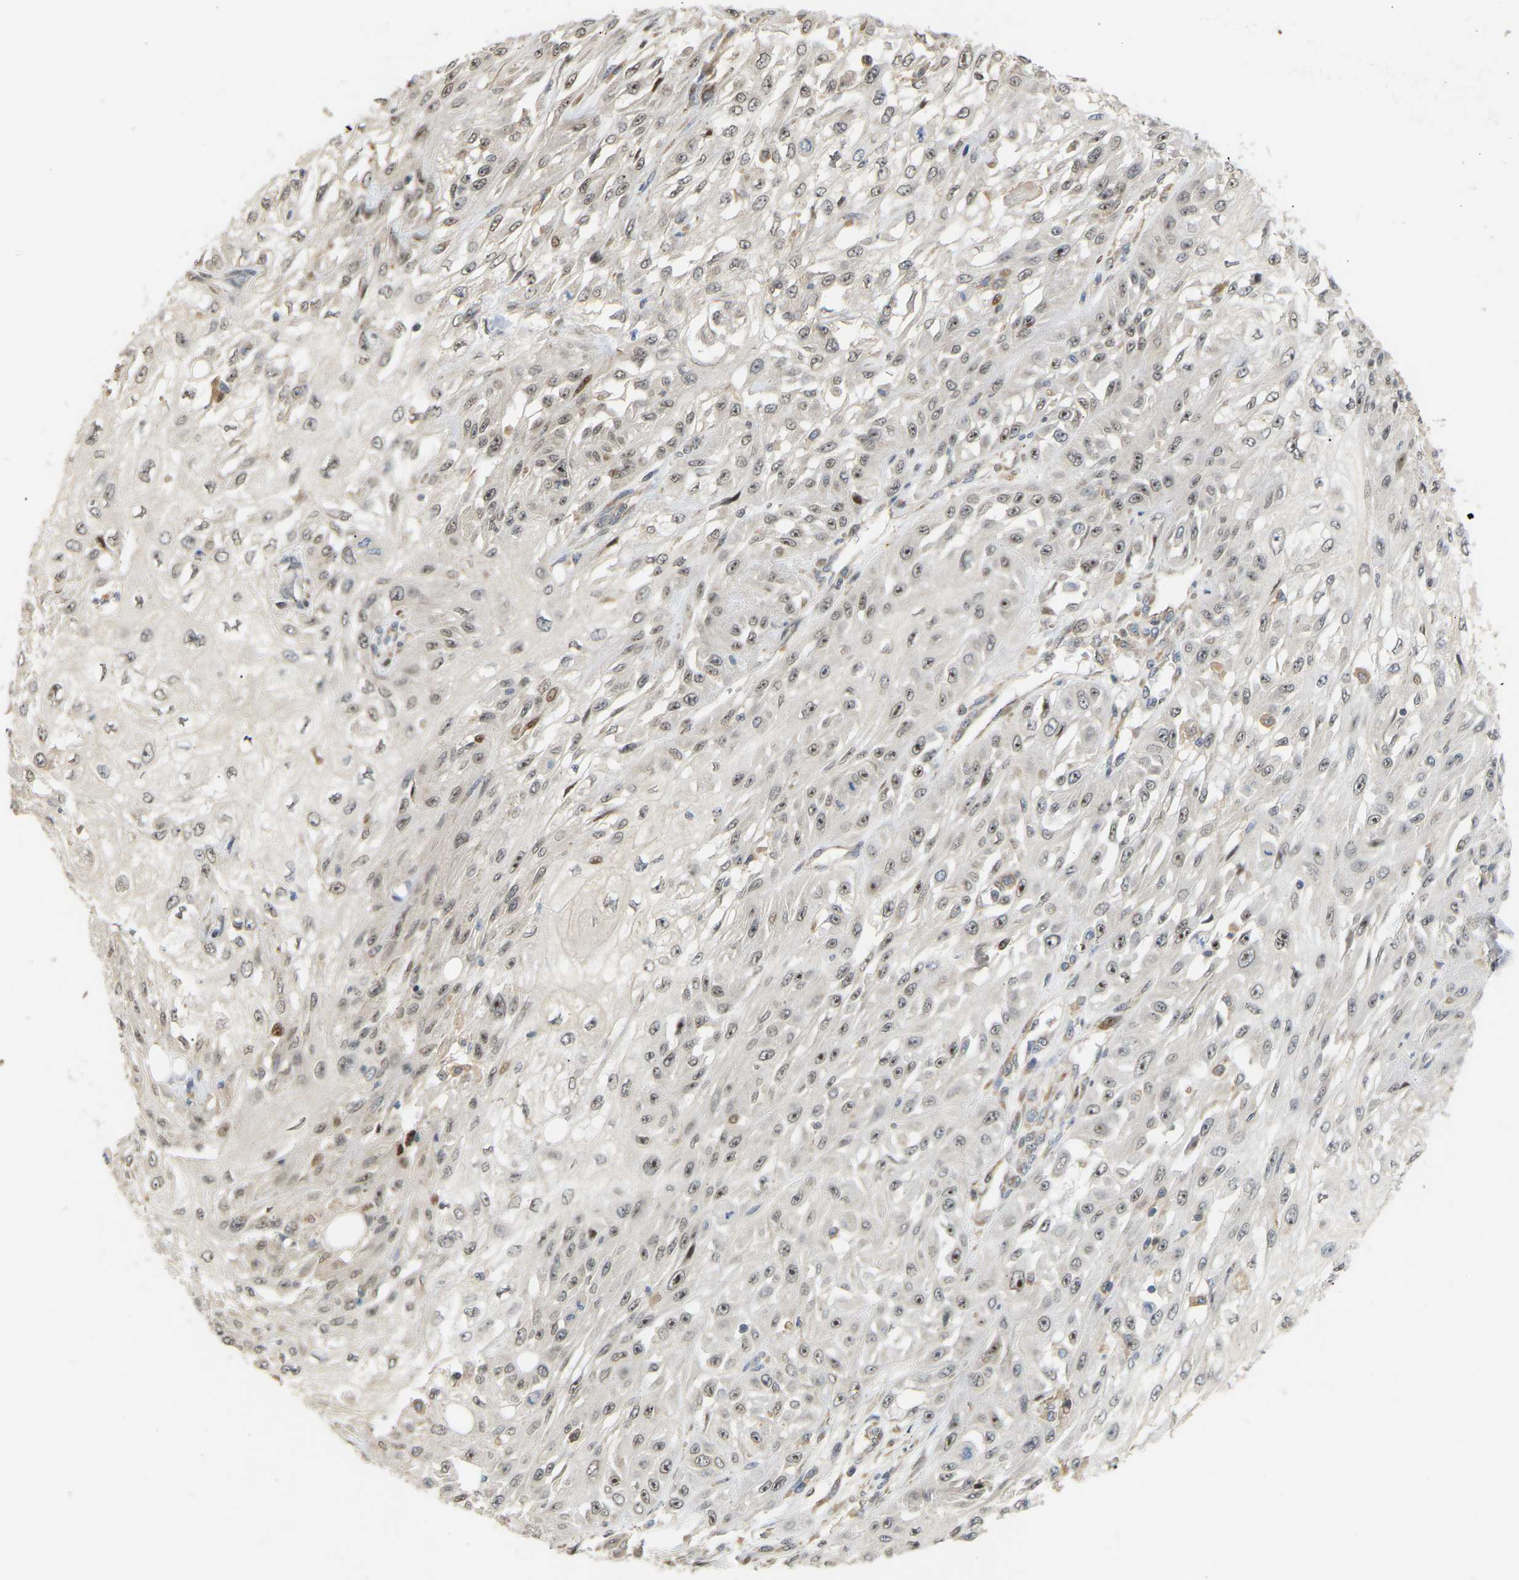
{"staining": {"intensity": "weak", "quantity": "<25%", "location": "nuclear"}, "tissue": "skin cancer", "cell_type": "Tumor cells", "image_type": "cancer", "snomed": [{"axis": "morphology", "description": "Squamous cell carcinoma, NOS"}, {"axis": "morphology", "description": "Squamous cell carcinoma, metastatic, NOS"}, {"axis": "topography", "description": "Skin"}, {"axis": "topography", "description": "Lymph node"}], "caption": "Skin cancer (squamous cell carcinoma) stained for a protein using immunohistochemistry demonstrates no expression tumor cells.", "gene": "PTPN4", "patient": {"sex": "male", "age": 75}}